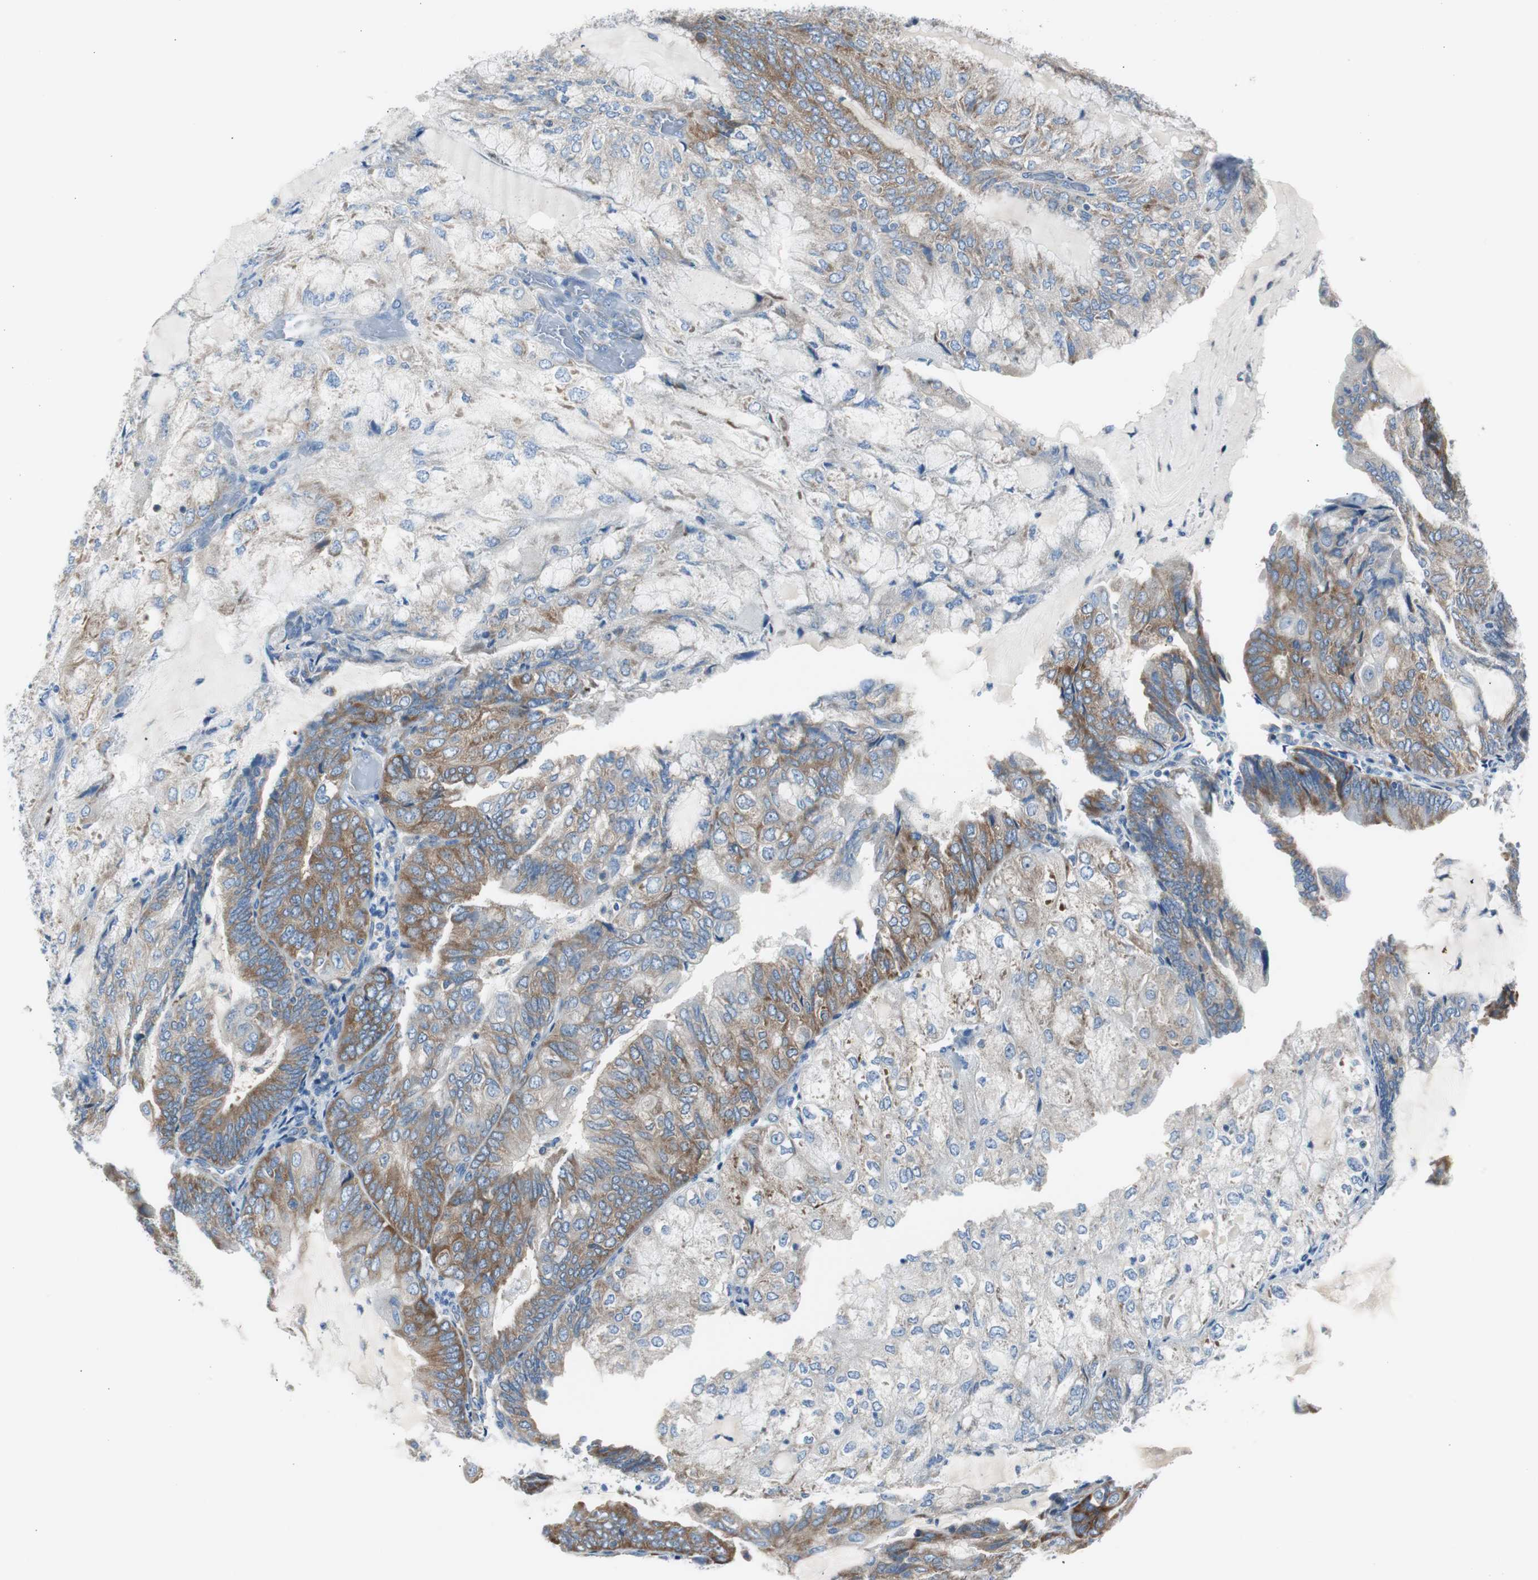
{"staining": {"intensity": "strong", "quantity": "25%-75%", "location": "cytoplasmic/membranous"}, "tissue": "endometrial cancer", "cell_type": "Tumor cells", "image_type": "cancer", "snomed": [{"axis": "morphology", "description": "Adenocarcinoma, NOS"}, {"axis": "topography", "description": "Endometrium"}], "caption": "Human endometrial adenocarcinoma stained with a protein marker reveals strong staining in tumor cells.", "gene": "RPS12", "patient": {"sex": "female", "age": 81}}